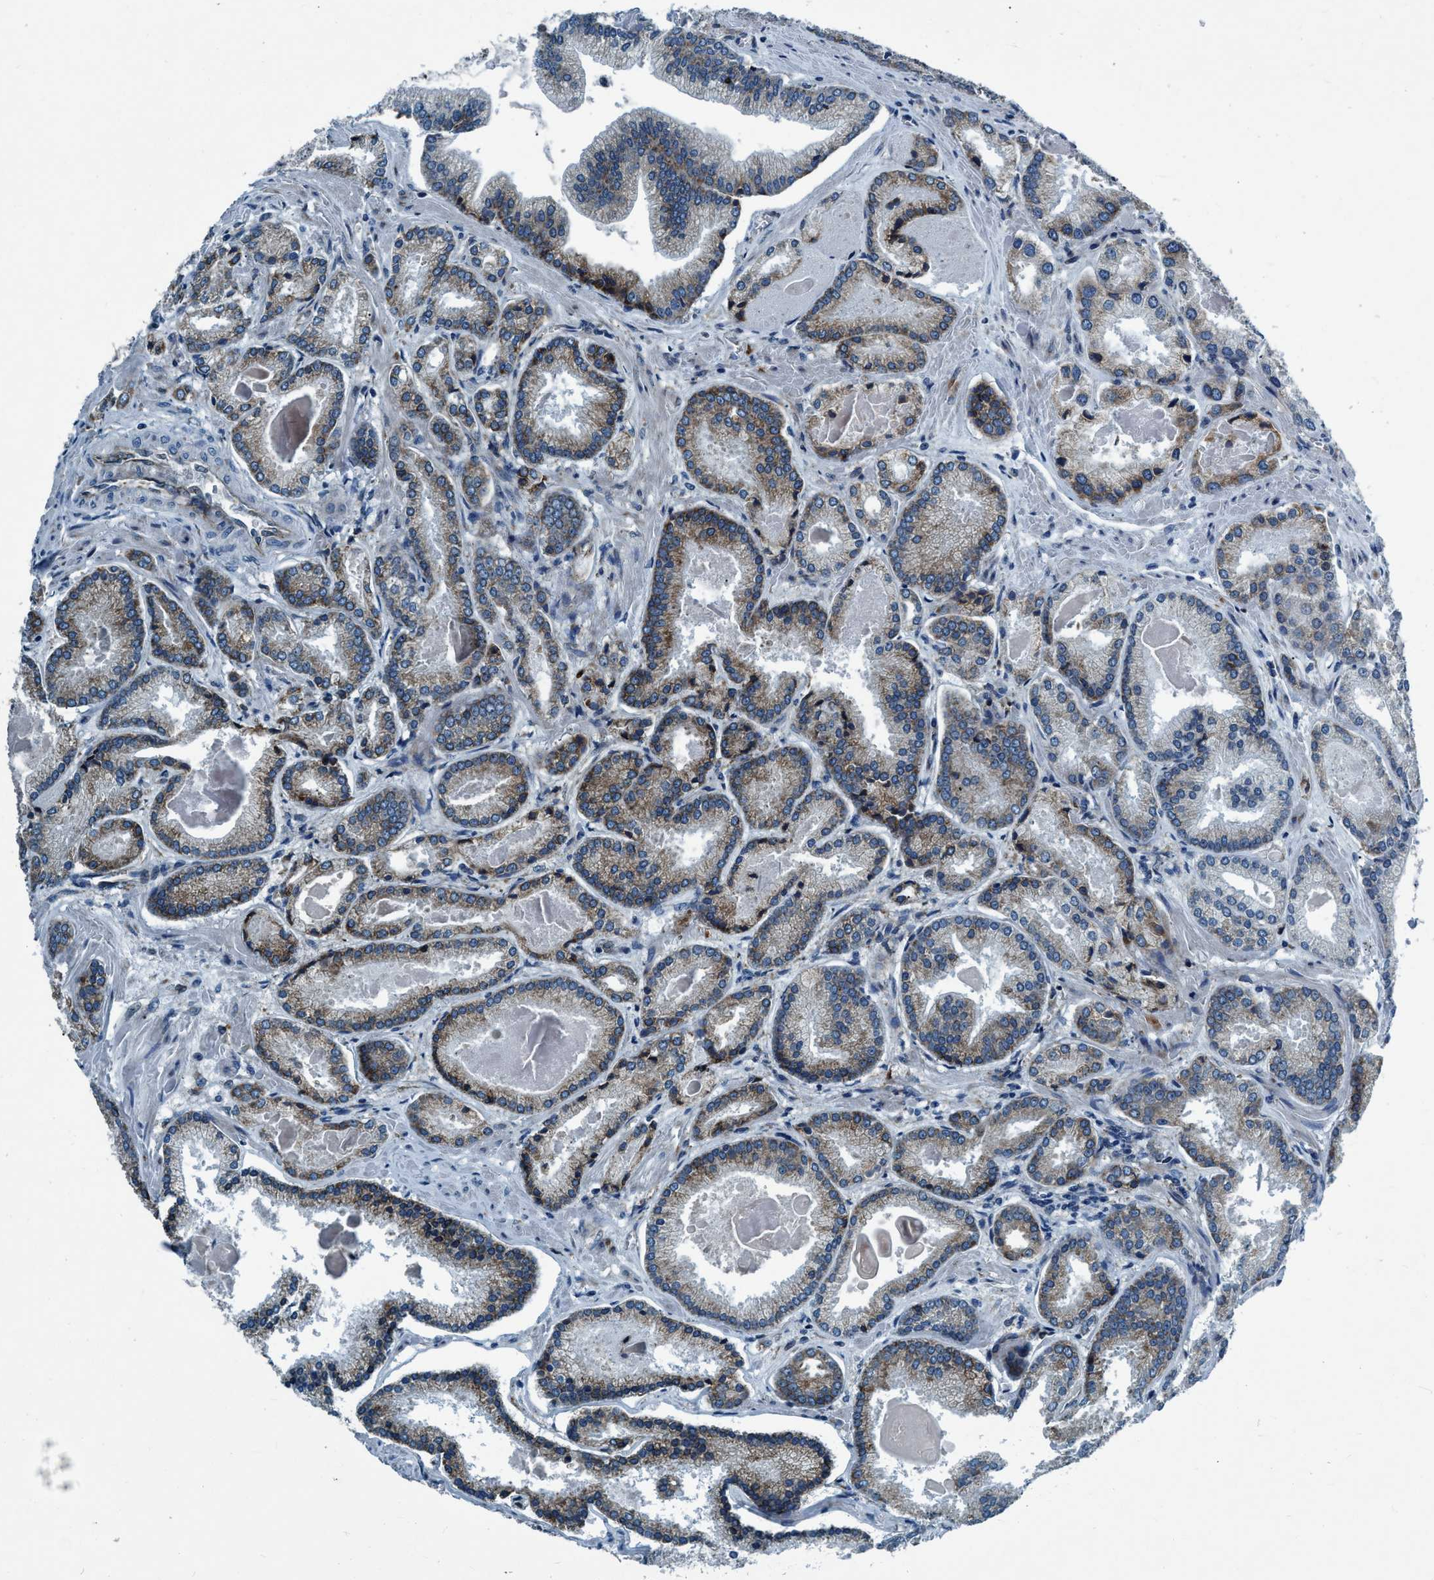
{"staining": {"intensity": "moderate", "quantity": "25%-75%", "location": "cytoplasmic/membranous"}, "tissue": "prostate cancer", "cell_type": "Tumor cells", "image_type": "cancer", "snomed": [{"axis": "morphology", "description": "Adenocarcinoma, Low grade"}, {"axis": "topography", "description": "Prostate"}], "caption": "Brown immunohistochemical staining in human prostate adenocarcinoma (low-grade) demonstrates moderate cytoplasmic/membranous positivity in approximately 25%-75% of tumor cells. Using DAB (3,3'-diaminobenzidine) (brown) and hematoxylin (blue) stains, captured at high magnification using brightfield microscopy.", "gene": "ARMC9", "patient": {"sex": "male", "age": 59}}